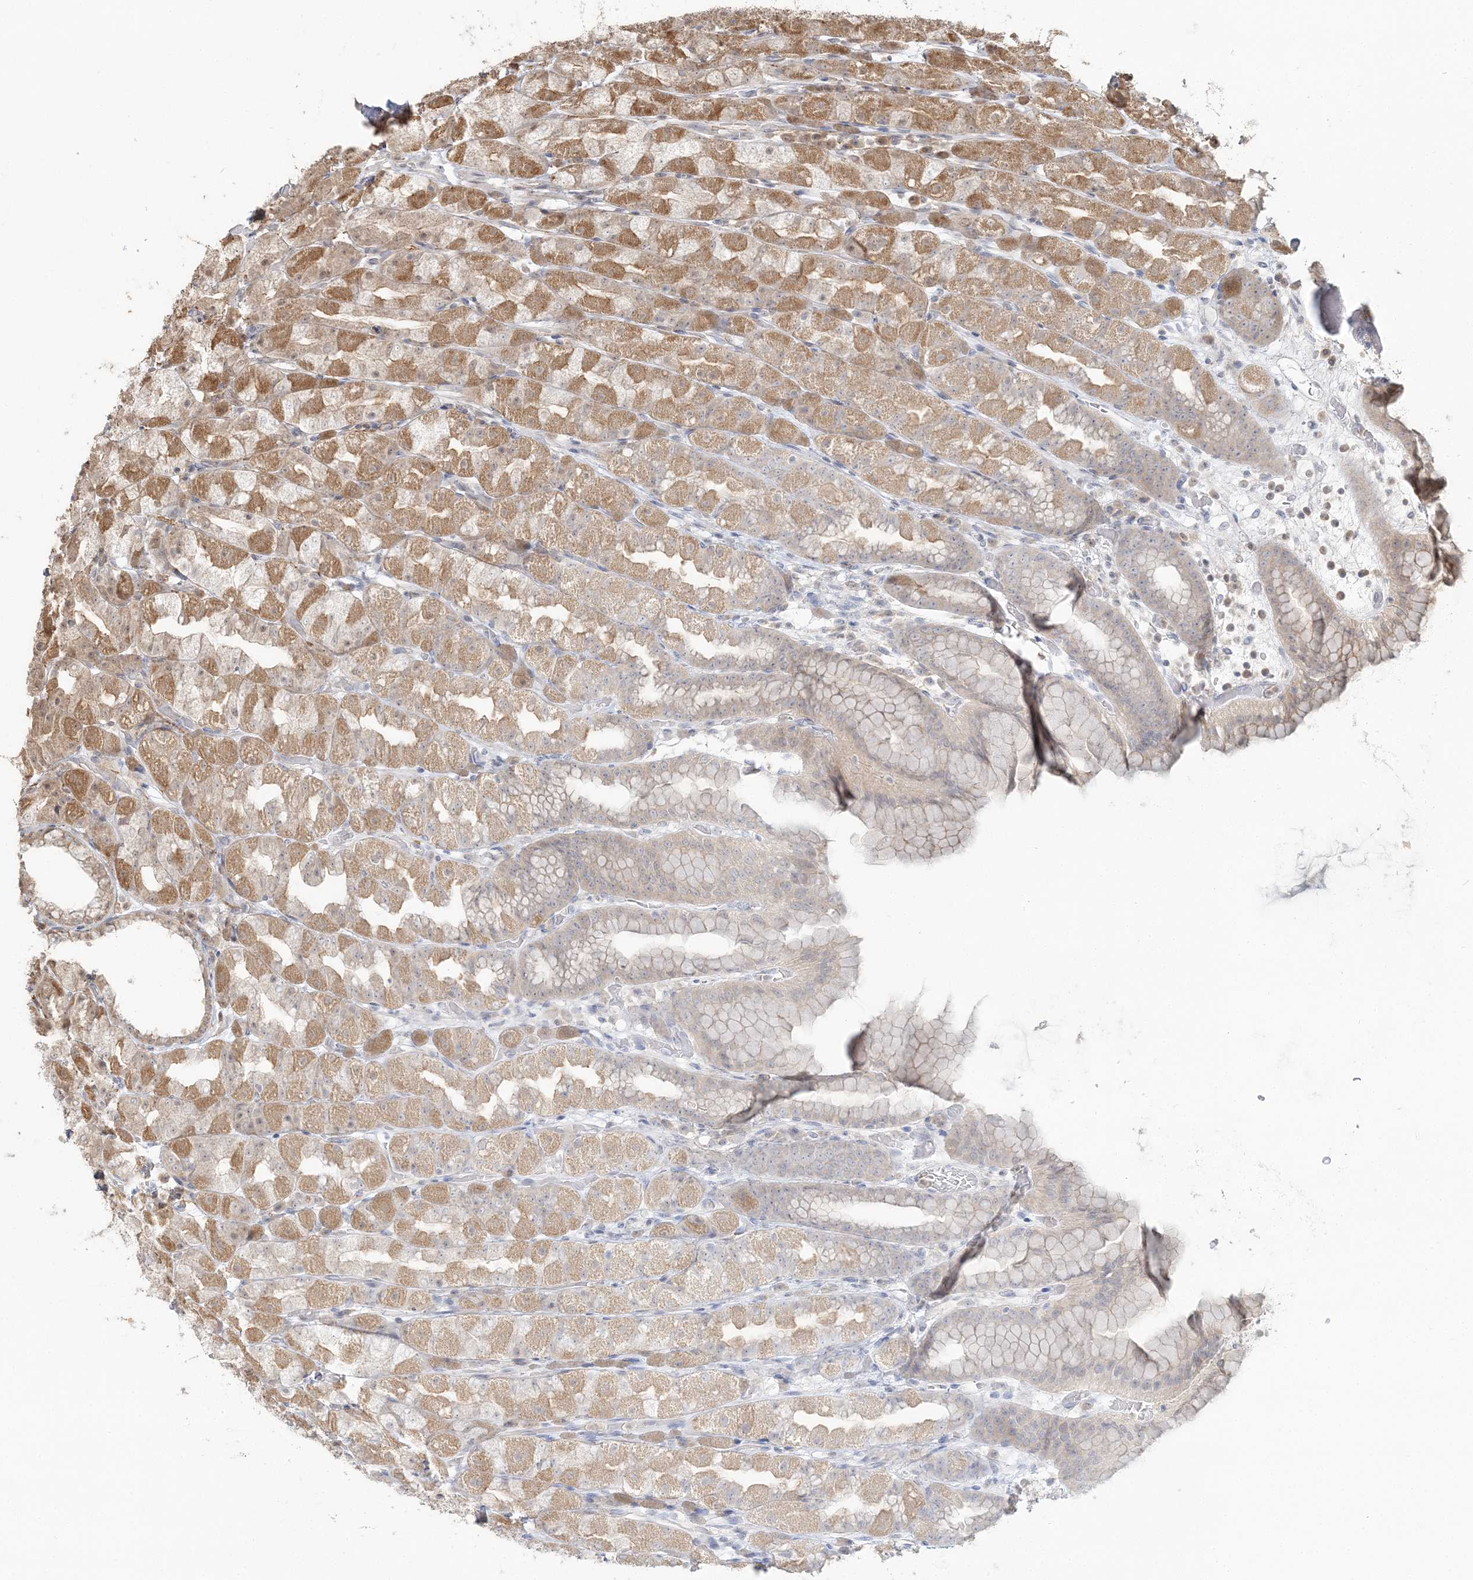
{"staining": {"intensity": "moderate", "quantity": "25%-75%", "location": "cytoplasmic/membranous"}, "tissue": "stomach", "cell_type": "Glandular cells", "image_type": "normal", "snomed": [{"axis": "morphology", "description": "Normal tissue, NOS"}, {"axis": "topography", "description": "Stomach, upper"}], "caption": "Protein staining exhibits moderate cytoplasmic/membranous expression in approximately 25%-75% of glandular cells in benign stomach.", "gene": "CAB39", "patient": {"sex": "male", "age": 68}}